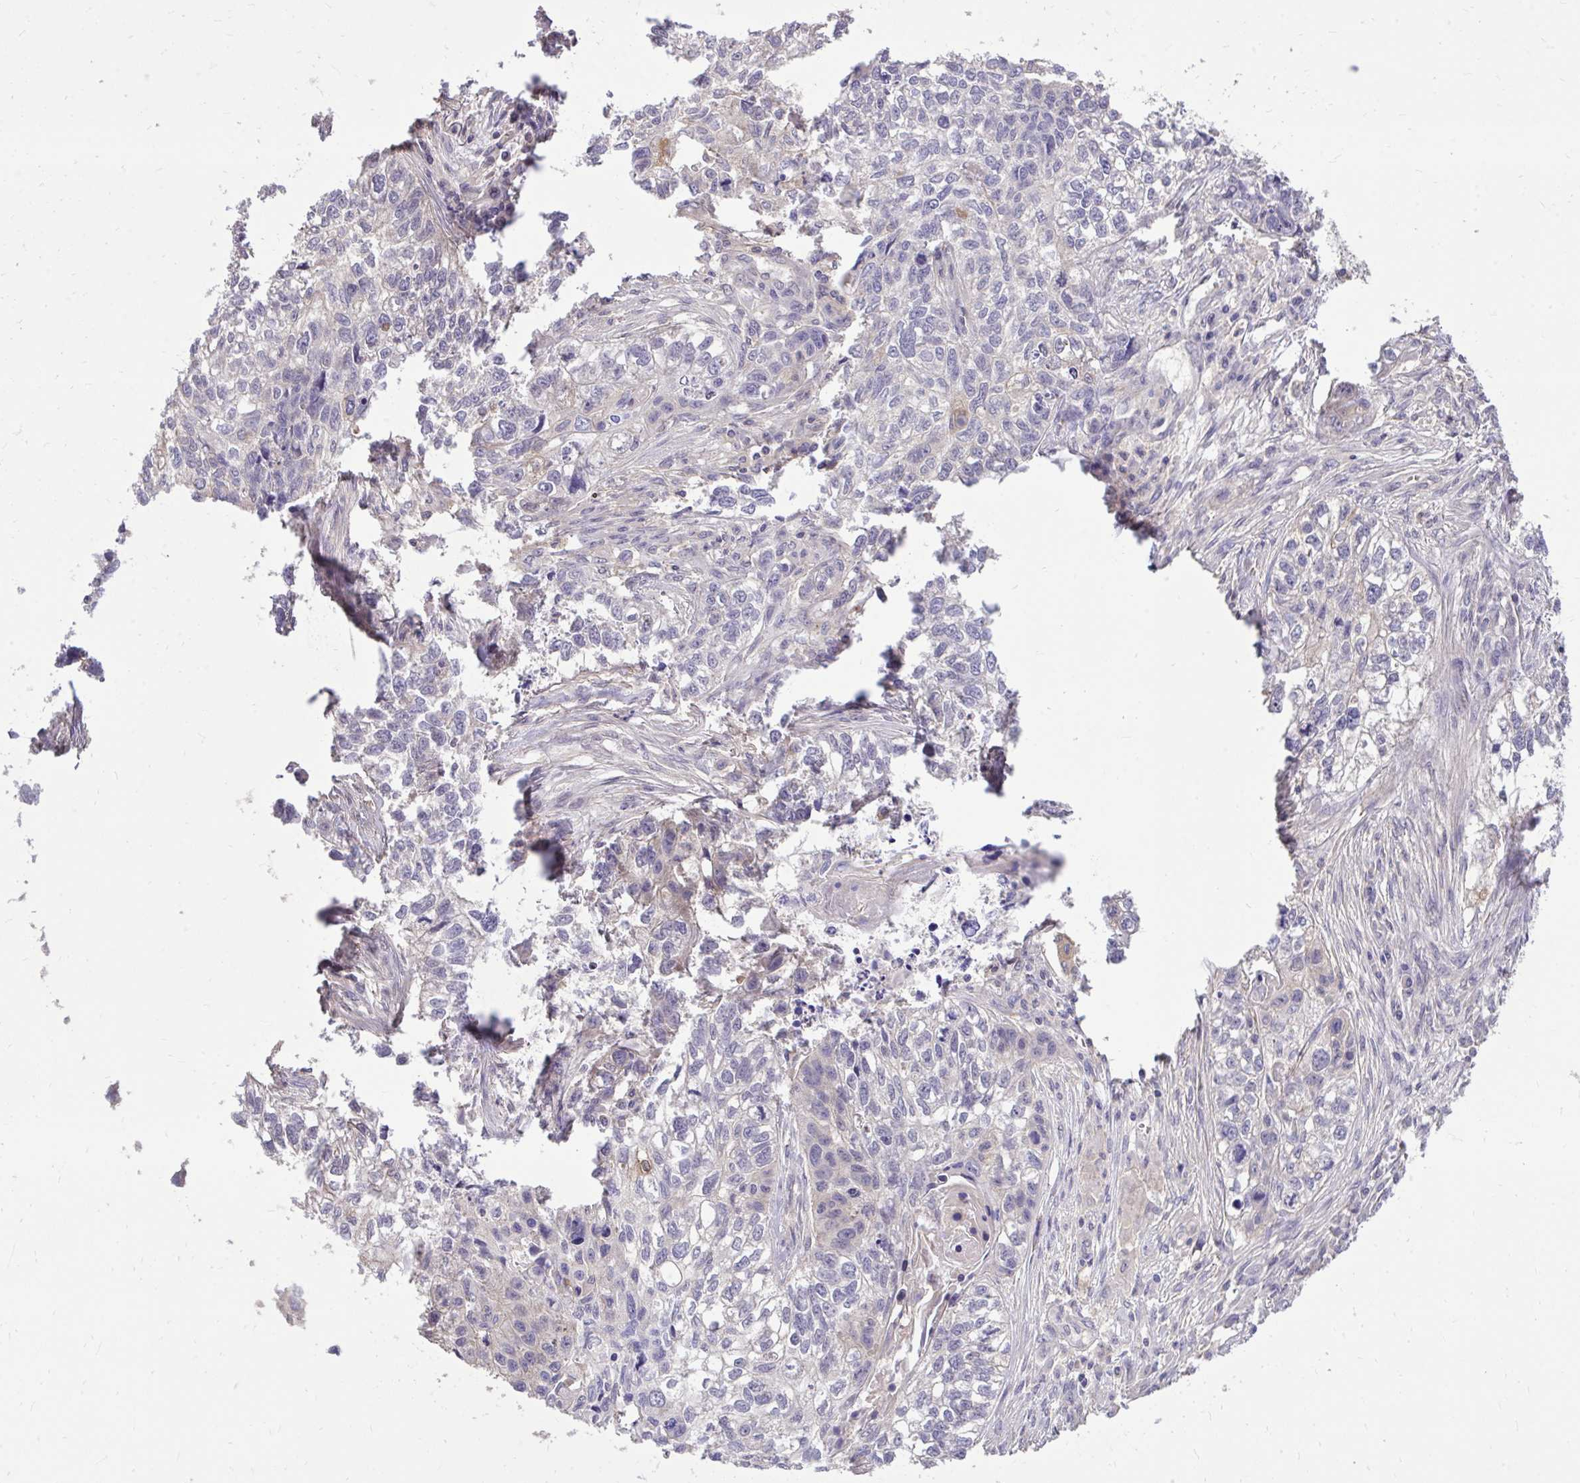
{"staining": {"intensity": "negative", "quantity": "none", "location": "none"}, "tissue": "lung cancer", "cell_type": "Tumor cells", "image_type": "cancer", "snomed": [{"axis": "morphology", "description": "Squamous cell carcinoma, NOS"}, {"axis": "topography", "description": "Lung"}], "caption": "Immunohistochemistry photomicrograph of squamous cell carcinoma (lung) stained for a protein (brown), which reveals no staining in tumor cells.", "gene": "IGFL2", "patient": {"sex": "male", "age": 74}}